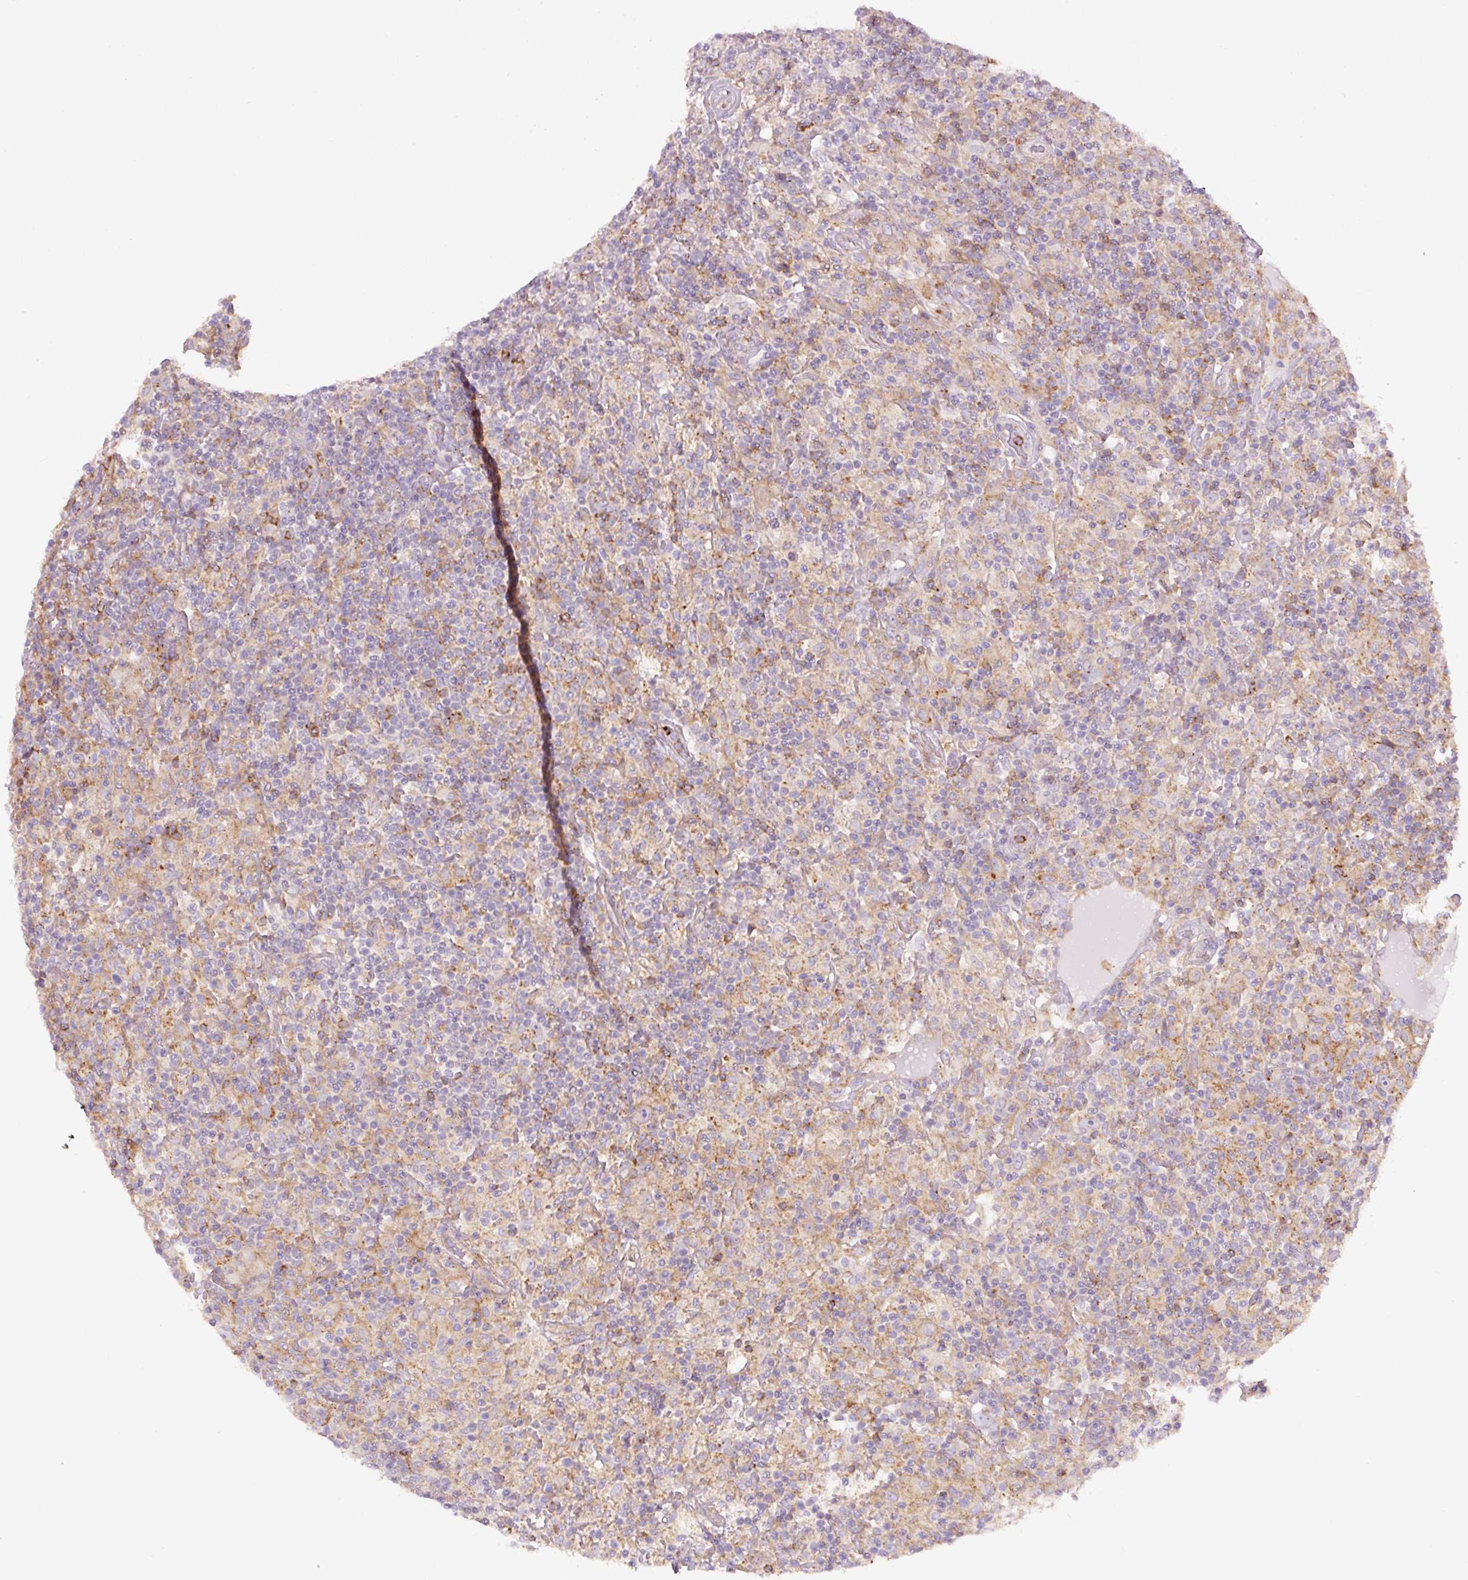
{"staining": {"intensity": "negative", "quantity": "none", "location": "none"}, "tissue": "lymphoma", "cell_type": "Tumor cells", "image_type": "cancer", "snomed": [{"axis": "morphology", "description": "Hodgkin's disease, NOS"}, {"axis": "topography", "description": "Lymph node"}], "caption": "Protein analysis of lymphoma reveals no significant positivity in tumor cells.", "gene": "SH2D6", "patient": {"sex": "male", "age": 70}}